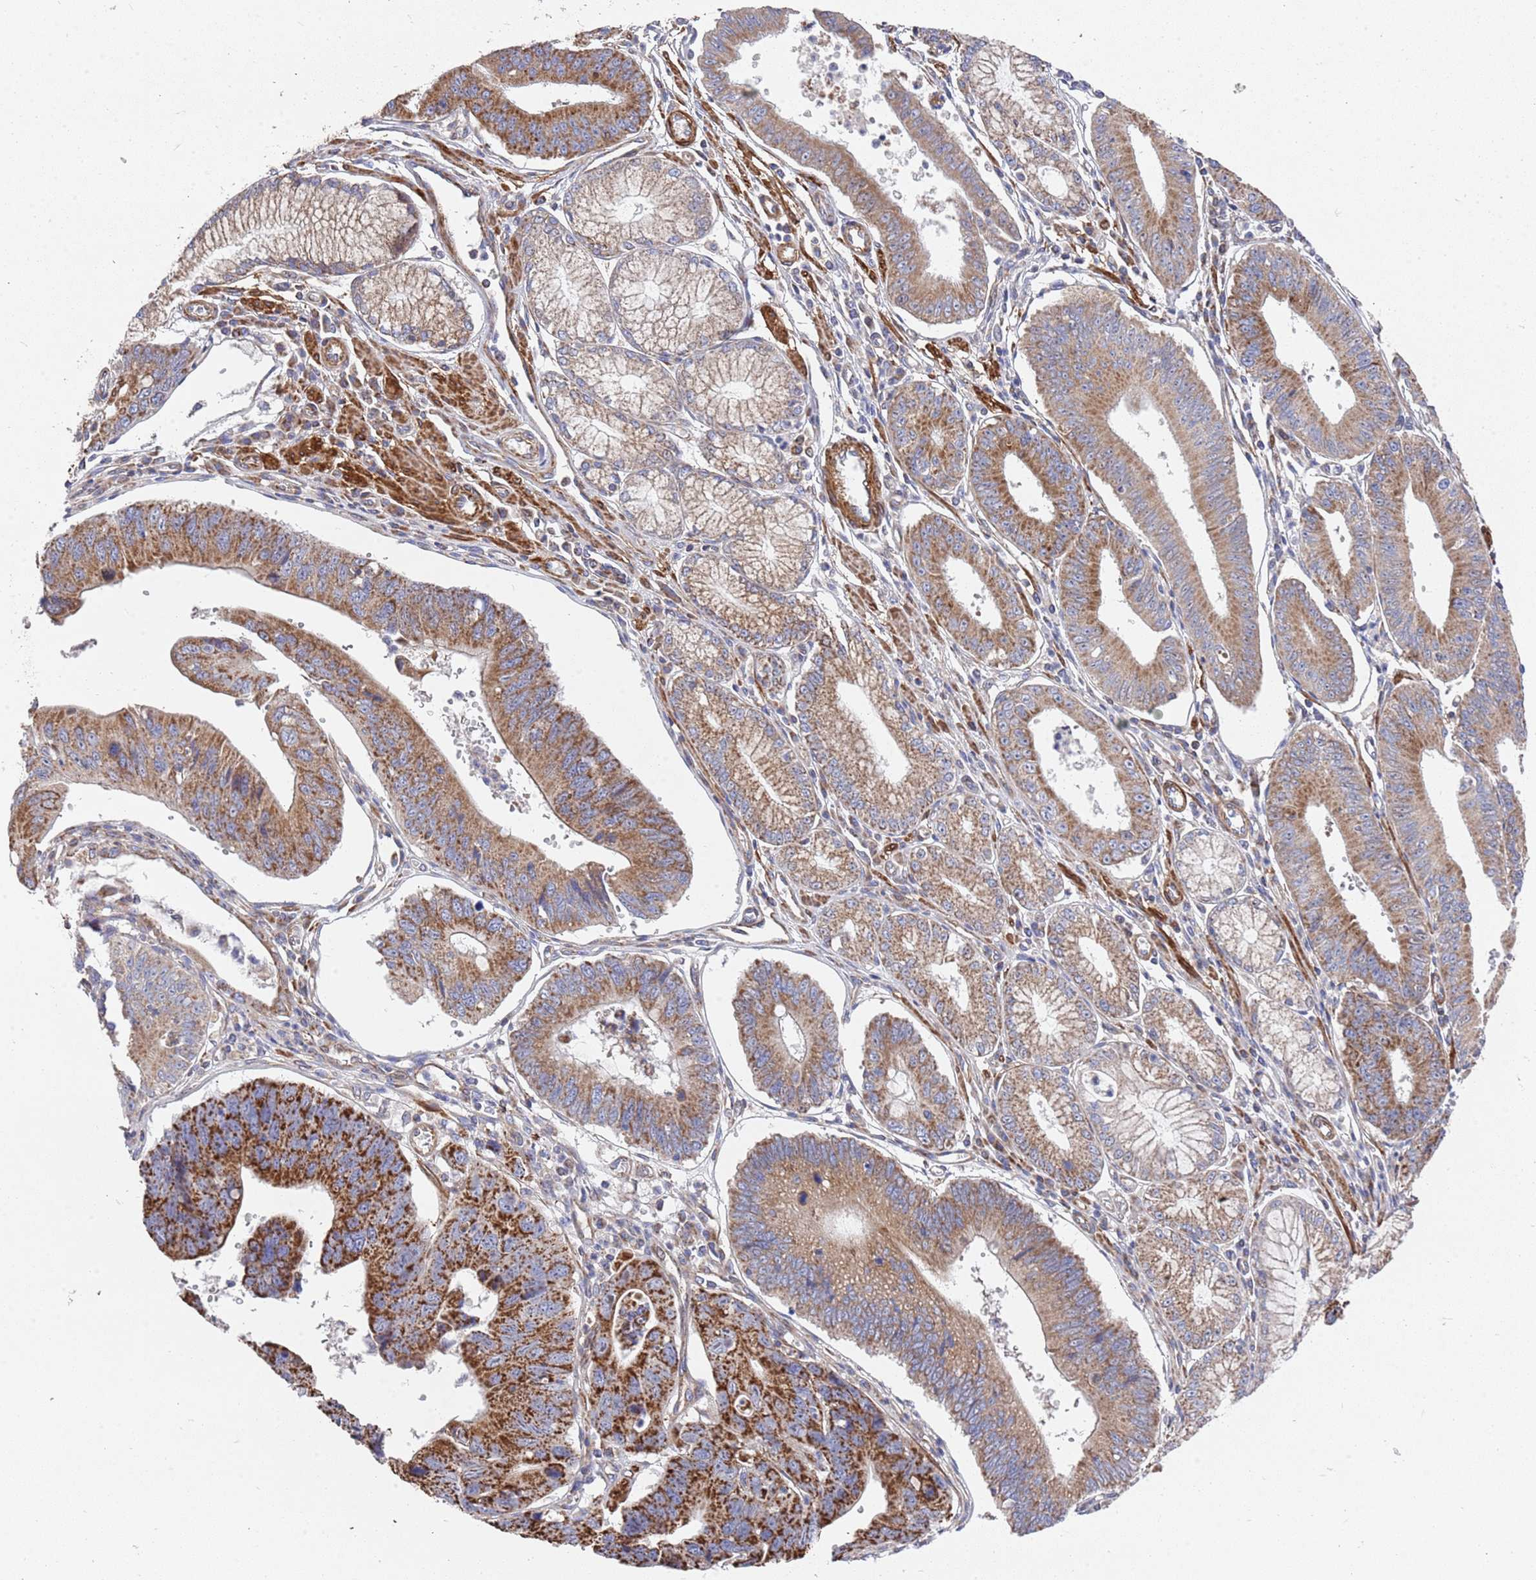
{"staining": {"intensity": "strong", "quantity": ">75%", "location": "cytoplasmic/membranous"}, "tissue": "stomach cancer", "cell_type": "Tumor cells", "image_type": "cancer", "snomed": [{"axis": "morphology", "description": "Adenocarcinoma, NOS"}, {"axis": "topography", "description": "Stomach"}], "caption": "High-power microscopy captured an immunohistochemistry (IHC) micrograph of stomach cancer (adenocarcinoma), revealing strong cytoplasmic/membranous expression in about >75% of tumor cells.", "gene": "WDFY3", "patient": {"sex": "male", "age": 59}}